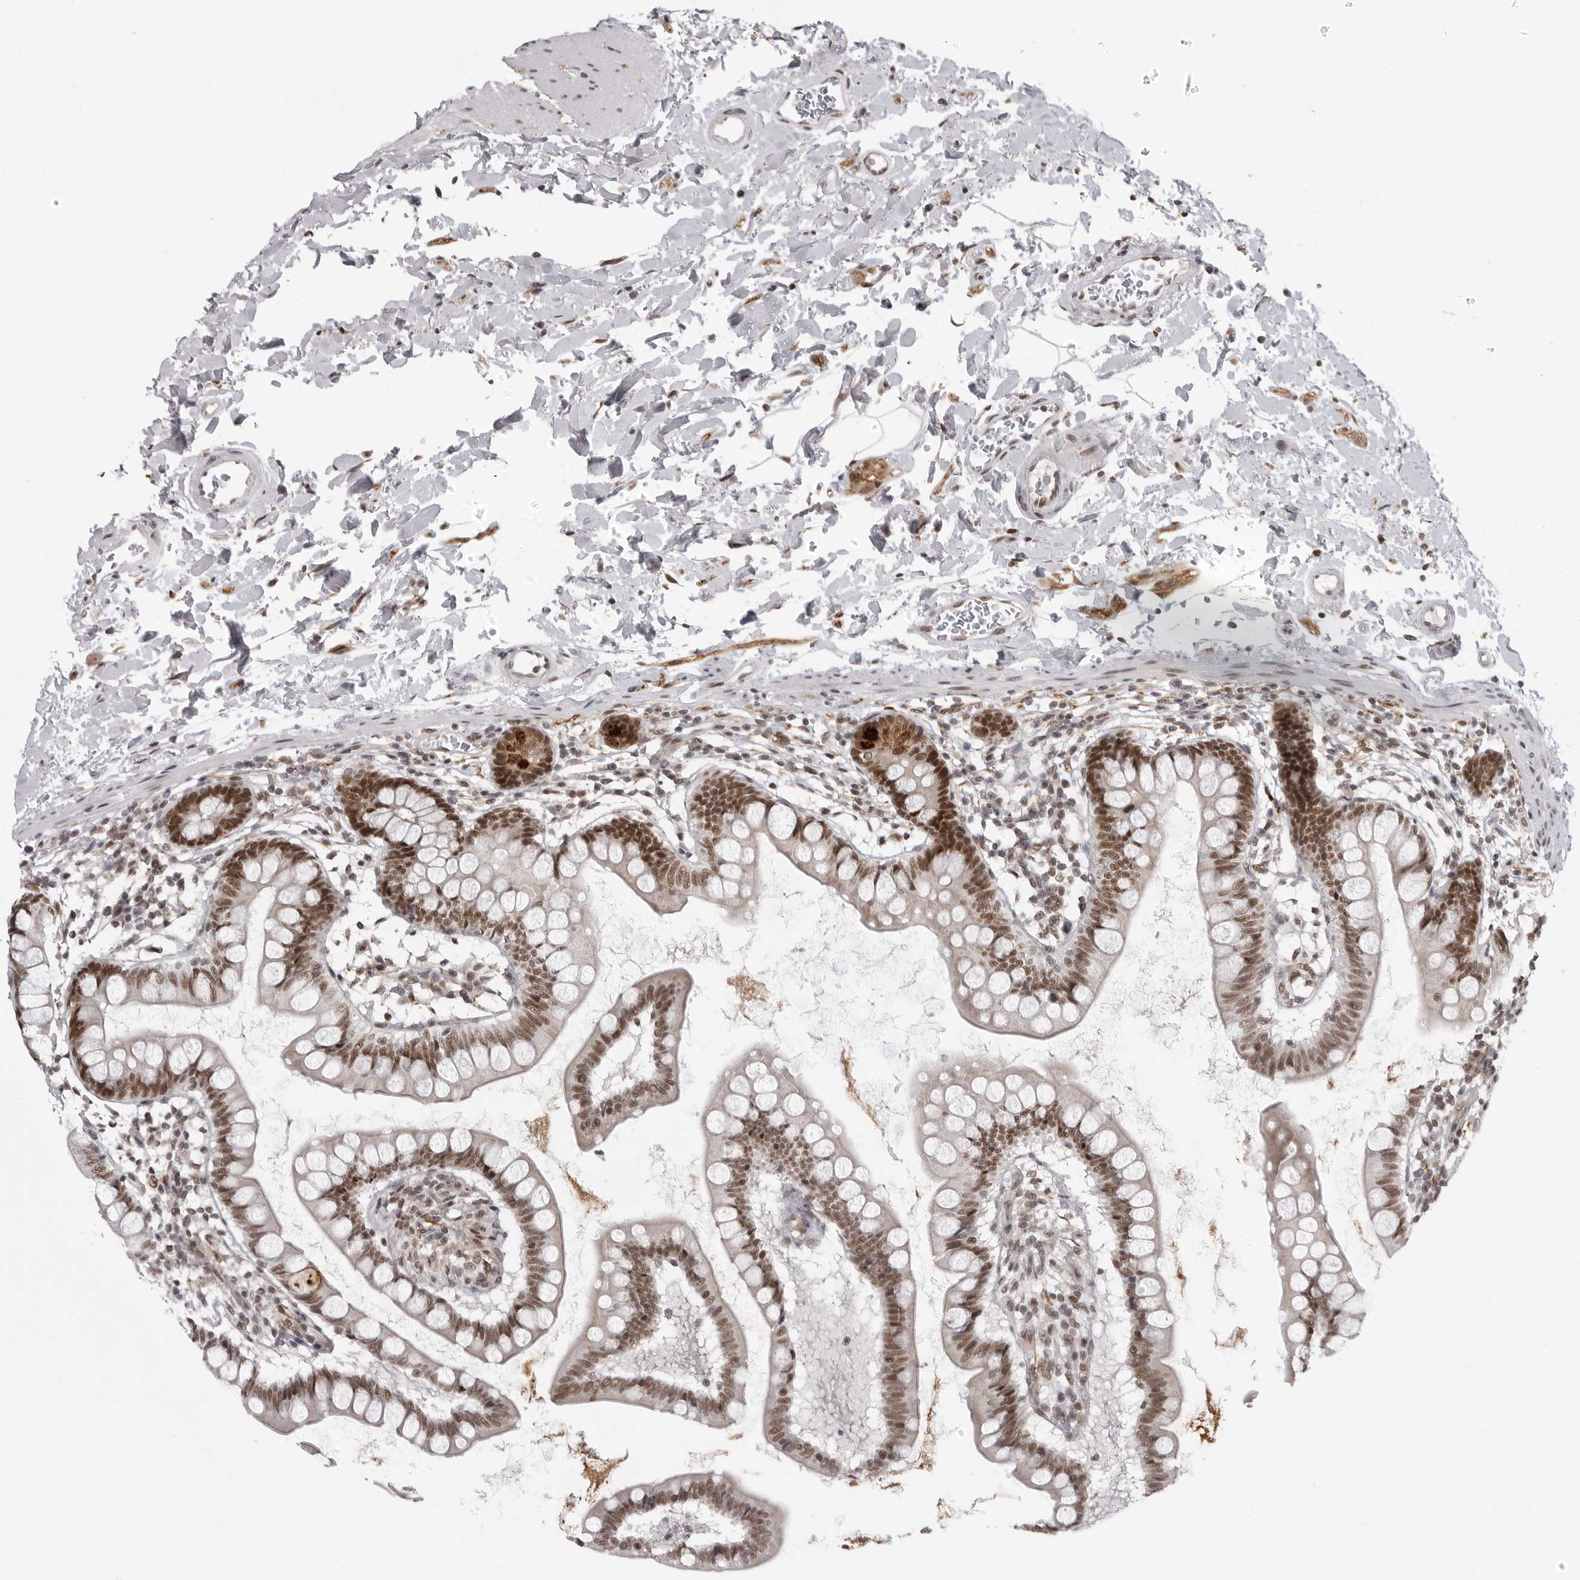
{"staining": {"intensity": "moderate", "quantity": ">75%", "location": "nuclear"}, "tissue": "small intestine", "cell_type": "Glandular cells", "image_type": "normal", "snomed": [{"axis": "morphology", "description": "Normal tissue, NOS"}, {"axis": "topography", "description": "Small intestine"}], "caption": "Human small intestine stained with a brown dye shows moderate nuclear positive staining in approximately >75% of glandular cells.", "gene": "PRDM10", "patient": {"sex": "female", "age": 84}}